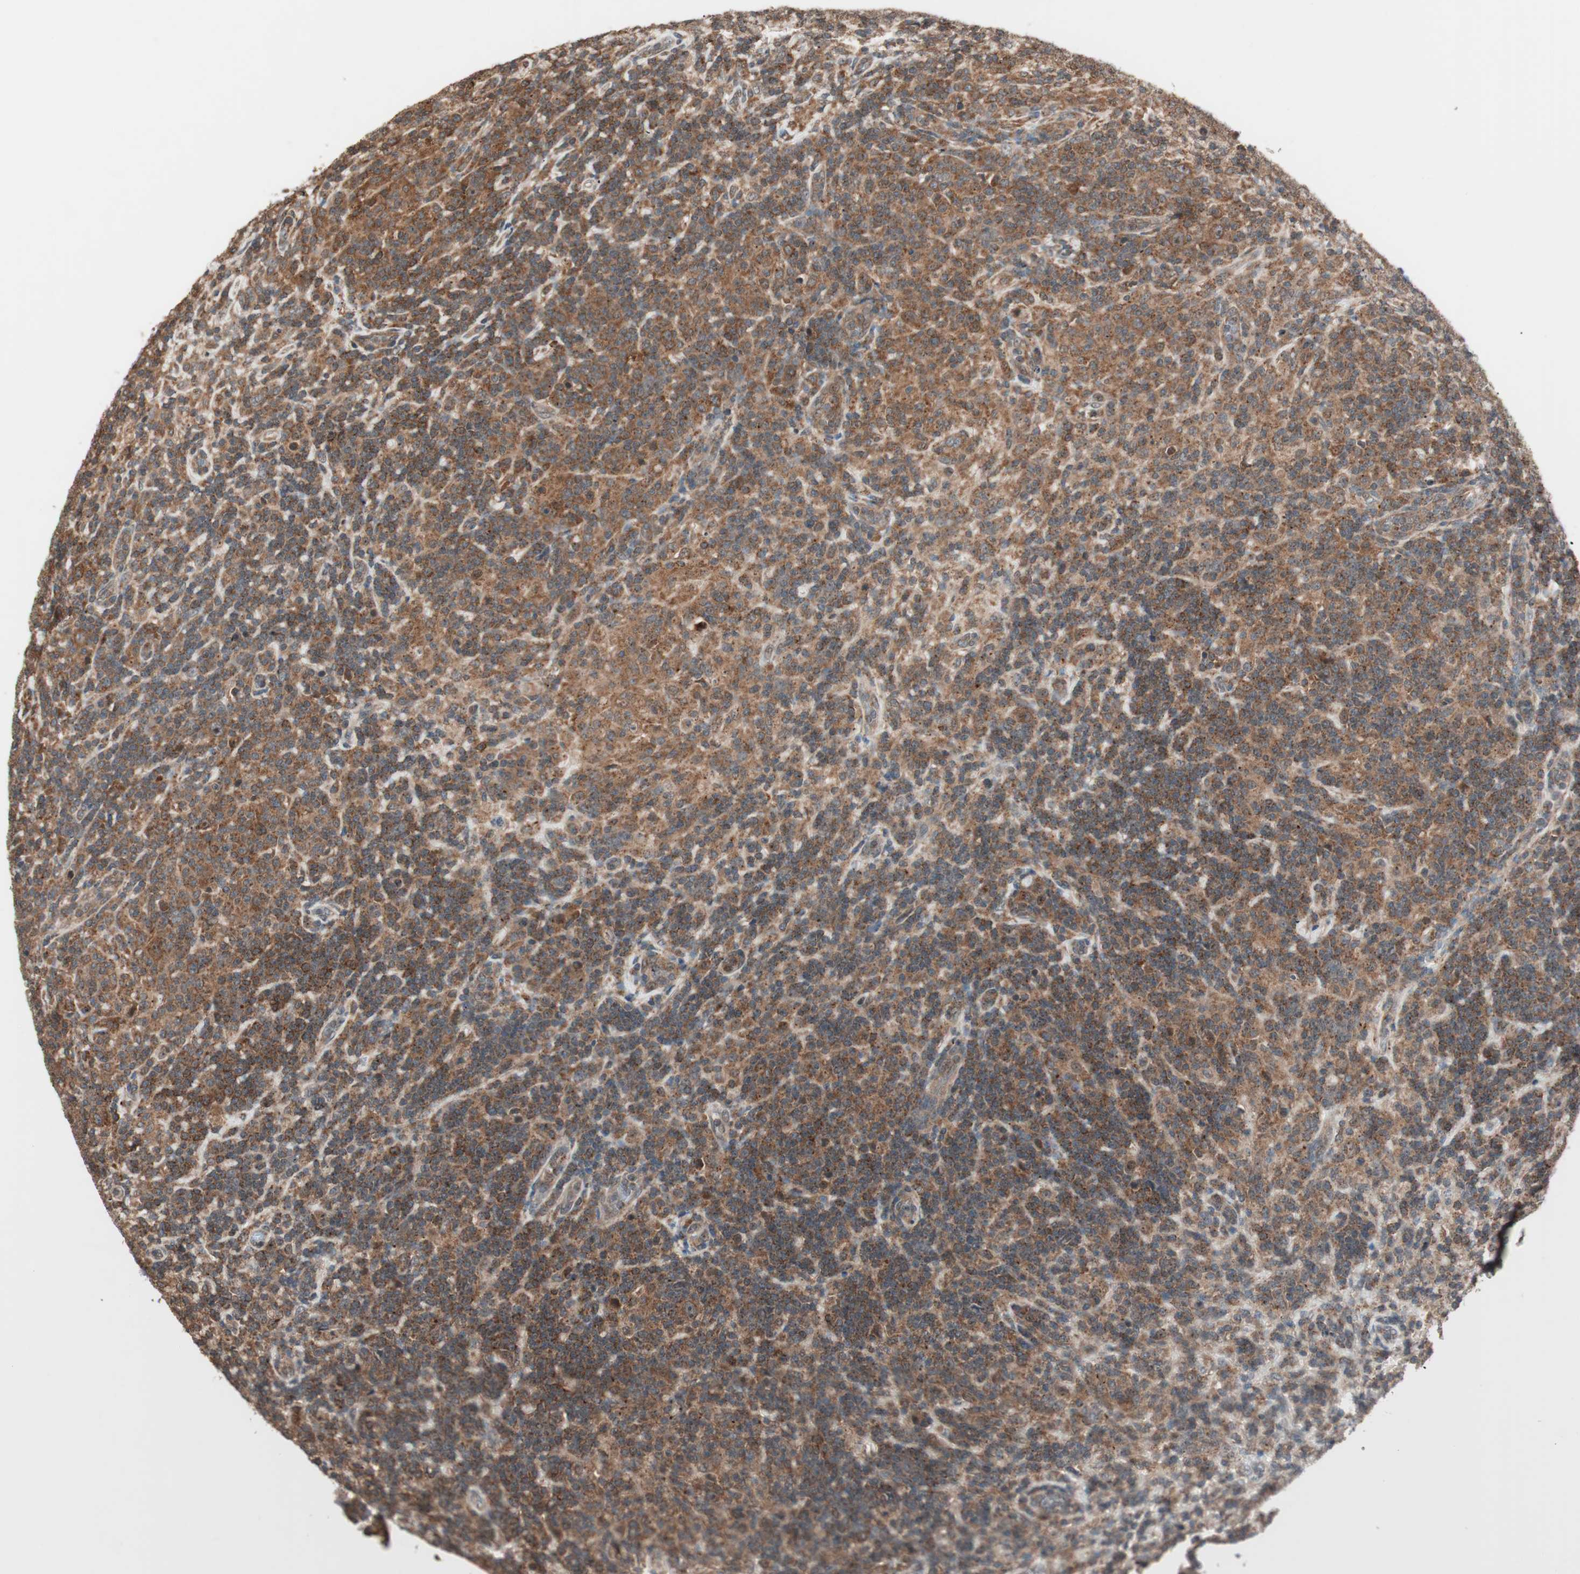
{"staining": {"intensity": "moderate", "quantity": ">75%", "location": "cytoplasmic/membranous"}, "tissue": "lymphoma", "cell_type": "Tumor cells", "image_type": "cancer", "snomed": [{"axis": "morphology", "description": "Hodgkin's disease, NOS"}, {"axis": "topography", "description": "Lymph node"}], "caption": "Tumor cells show medium levels of moderate cytoplasmic/membranous expression in about >75% of cells in human lymphoma. (IHC, brightfield microscopy, high magnification).", "gene": "FBXO5", "patient": {"sex": "male", "age": 70}}